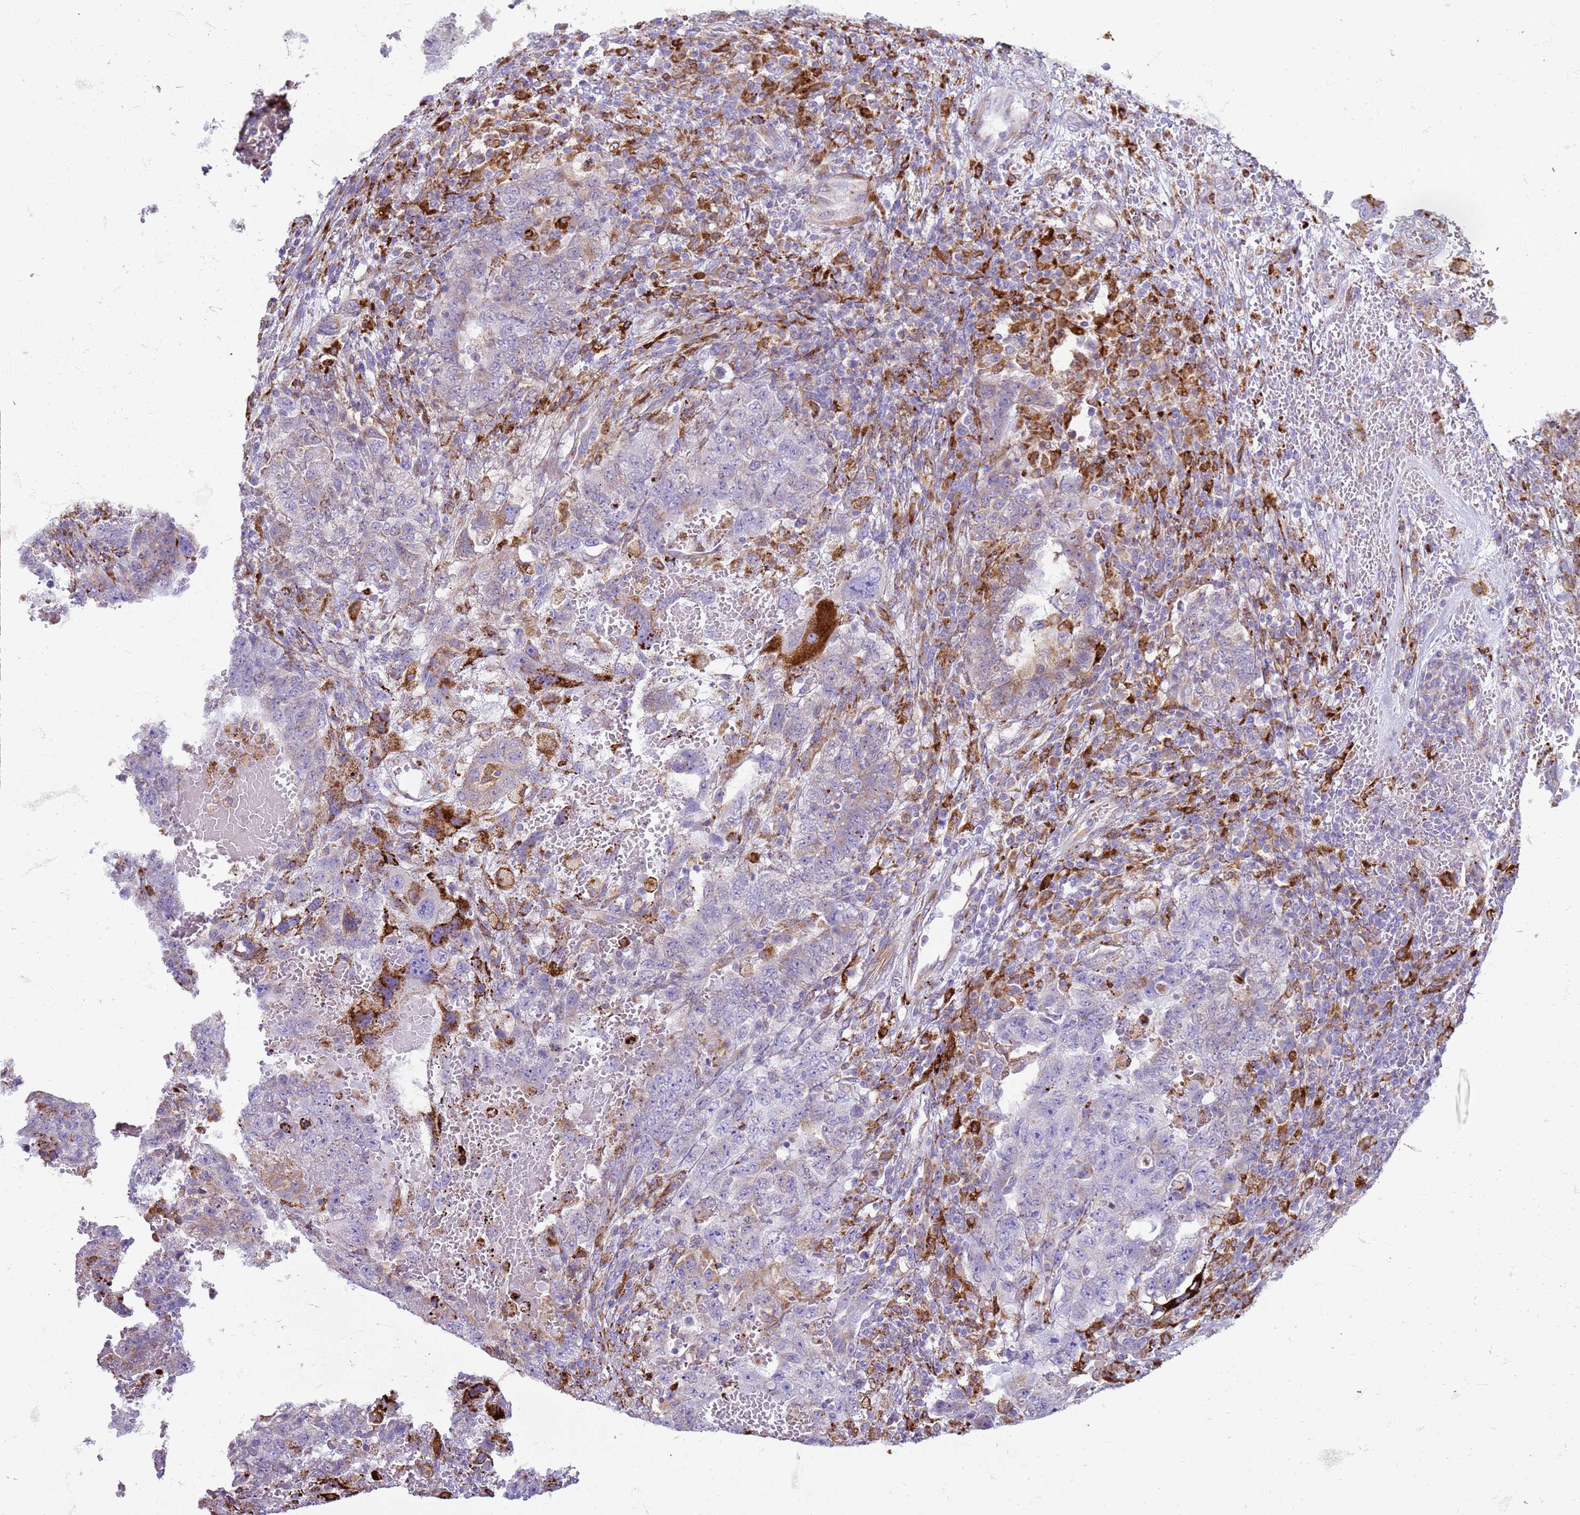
{"staining": {"intensity": "strong", "quantity": "<25%", "location": "cytoplasmic/membranous"}, "tissue": "testis cancer", "cell_type": "Tumor cells", "image_type": "cancer", "snomed": [{"axis": "morphology", "description": "Carcinoma, Embryonal, NOS"}, {"axis": "topography", "description": "Testis"}], "caption": "Strong cytoplasmic/membranous expression is present in approximately <25% of tumor cells in testis cancer.", "gene": "PDK3", "patient": {"sex": "male", "age": 26}}